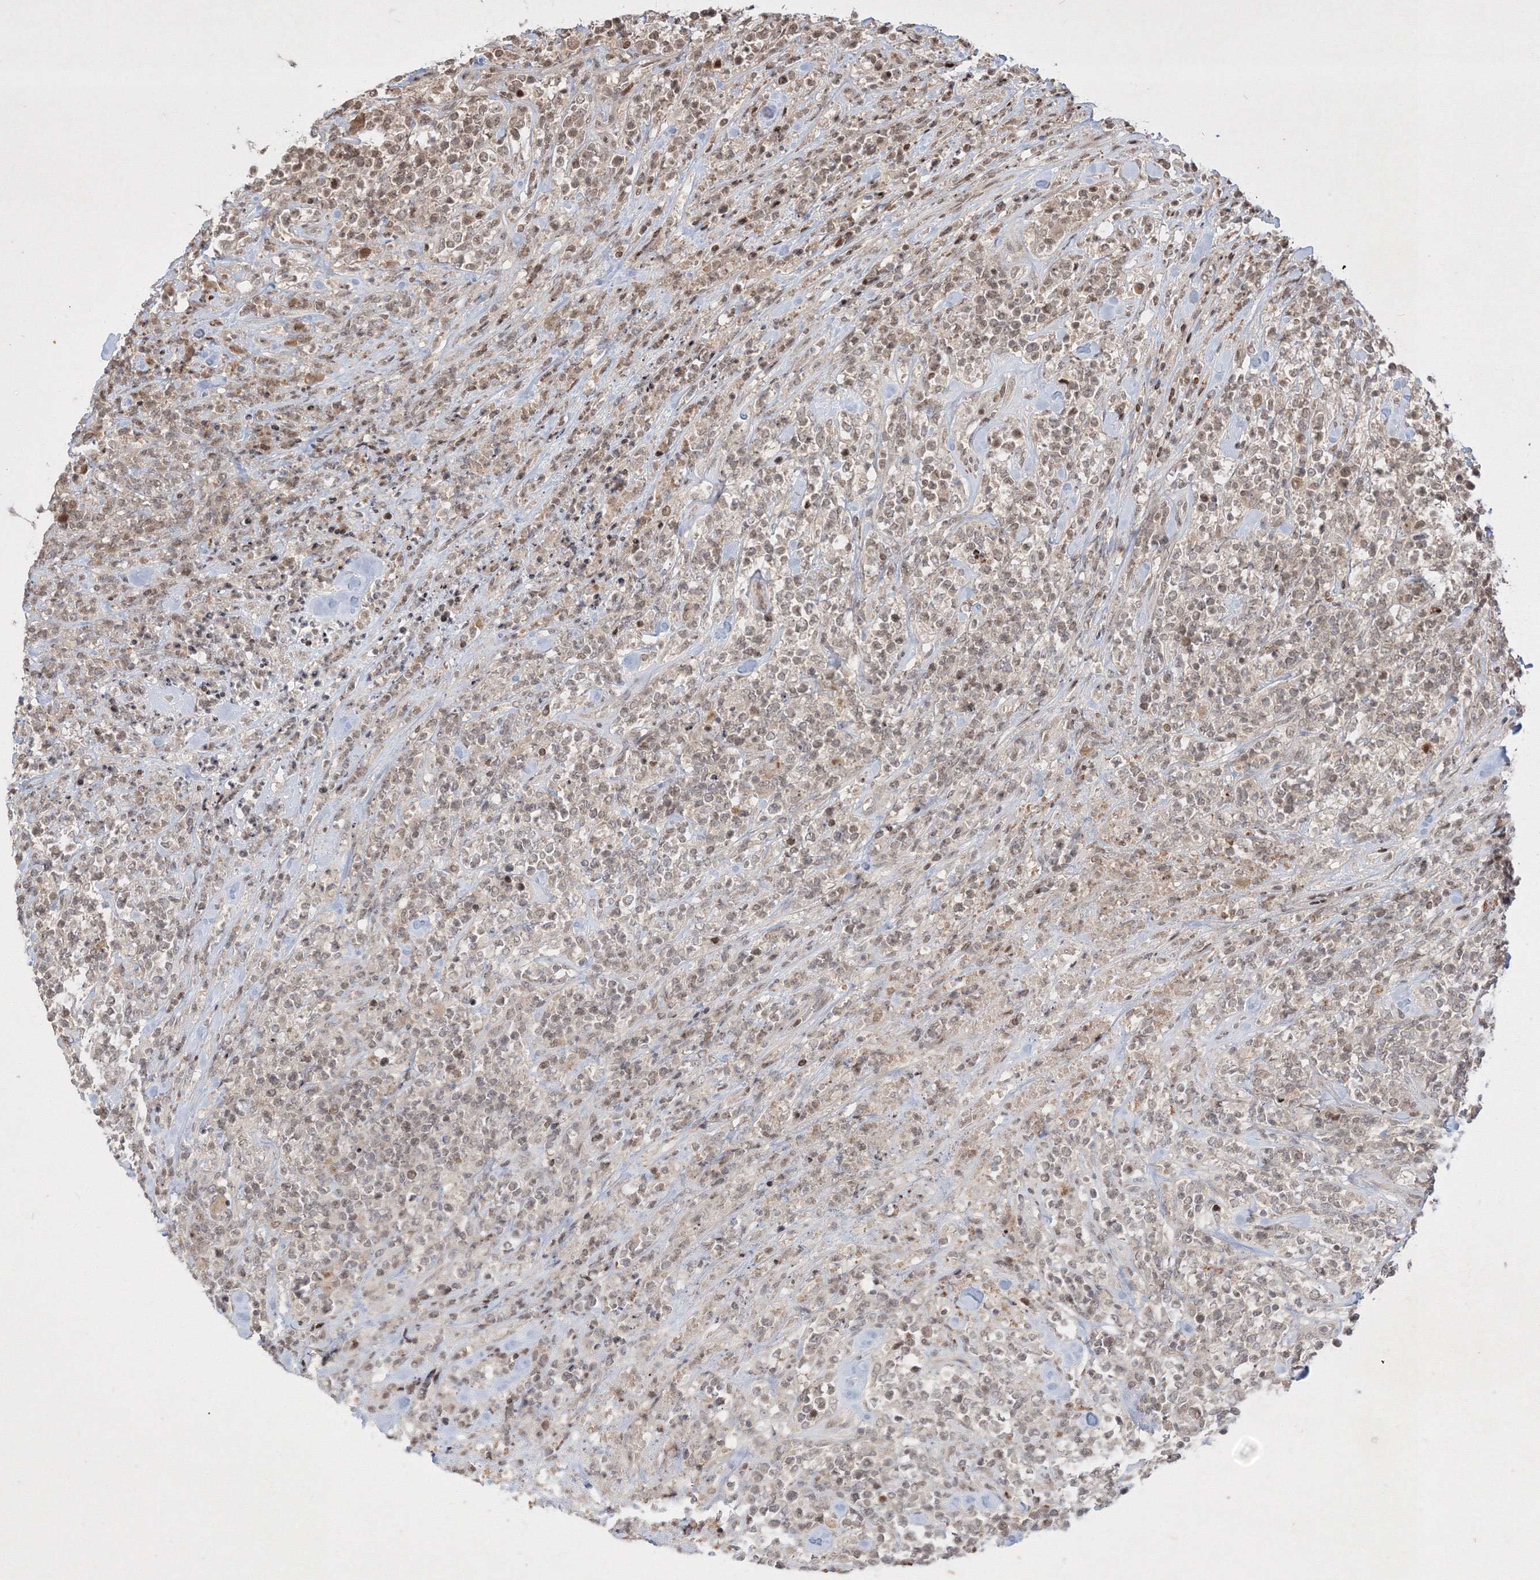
{"staining": {"intensity": "weak", "quantity": "25%-75%", "location": "nuclear"}, "tissue": "lymphoma", "cell_type": "Tumor cells", "image_type": "cancer", "snomed": [{"axis": "morphology", "description": "Malignant lymphoma, non-Hodgkin's type, High grade"}, {"axis": "topography", "description": "Soft tissue"}], "caption": "Weak nuclear staining is present in approximately 25%-75% of tumor cells in lymphoma. (brown staining indicates protein expression, while blue staining denotes nuclei).", "gene": "TAB1", "patient": {"sex": "male", "age": 18}}